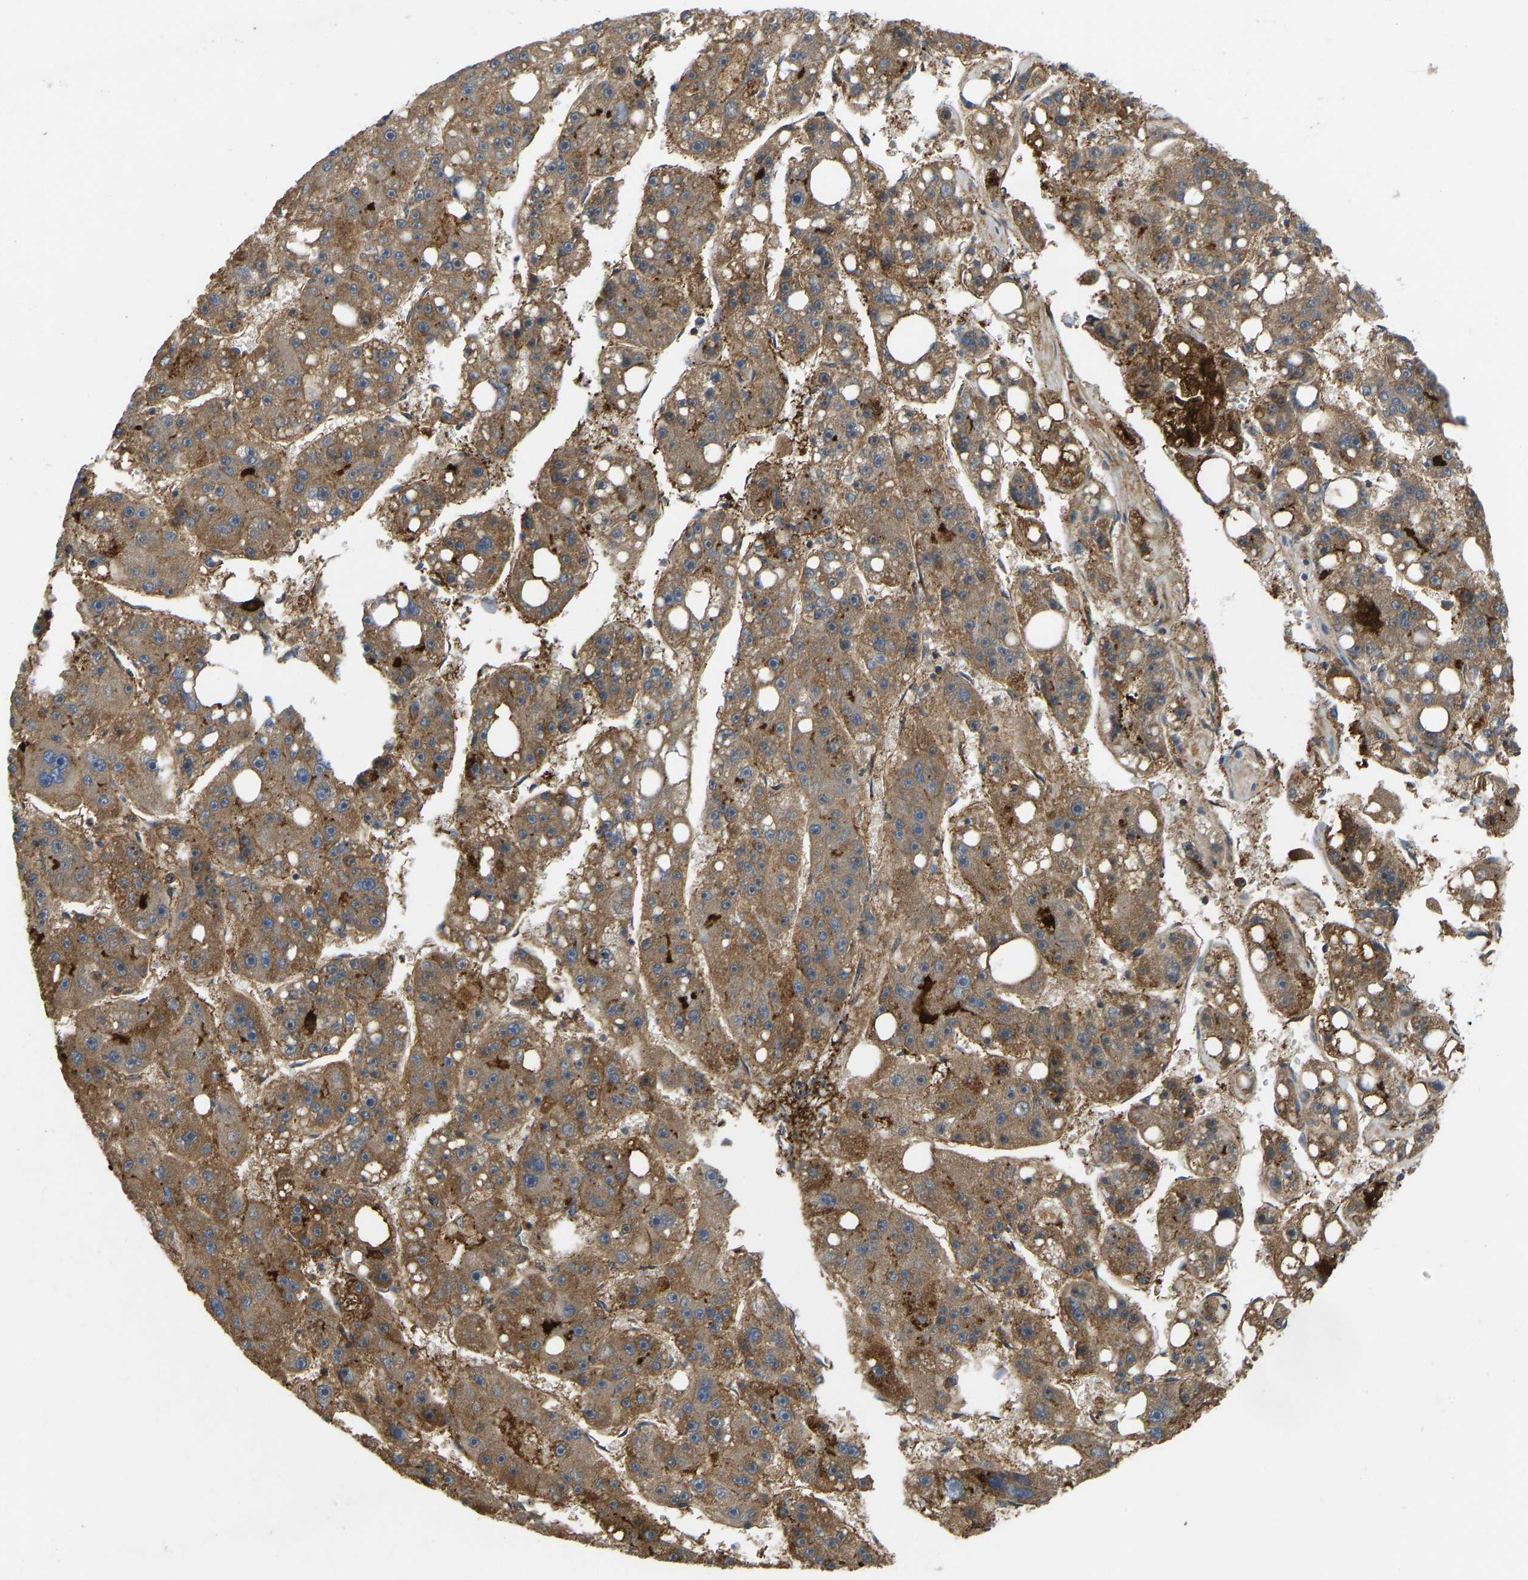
{"staining": {"intensity": "moderate", "quantity": ">75%", "location": "cytoplasmic/membranous"}, "tissue": "liver cancer", "cell_type": "Tumor cells", "image_type": "cancer", "snomed": [{"axis": "morphology", "description": "Carcinoma, Hepatocellular, NOS"}, {"axis": "topography", "description": "Liver"}], "caption": "Brown immunohistochemical staining in liver cancer (hepatocellular carcinoma) displays moderate cytoplasmic/membranous staining in approximately >75% of tumor cells.", "gene": "RASGRF2", "patient": {"sex": "female", "age": 61}}